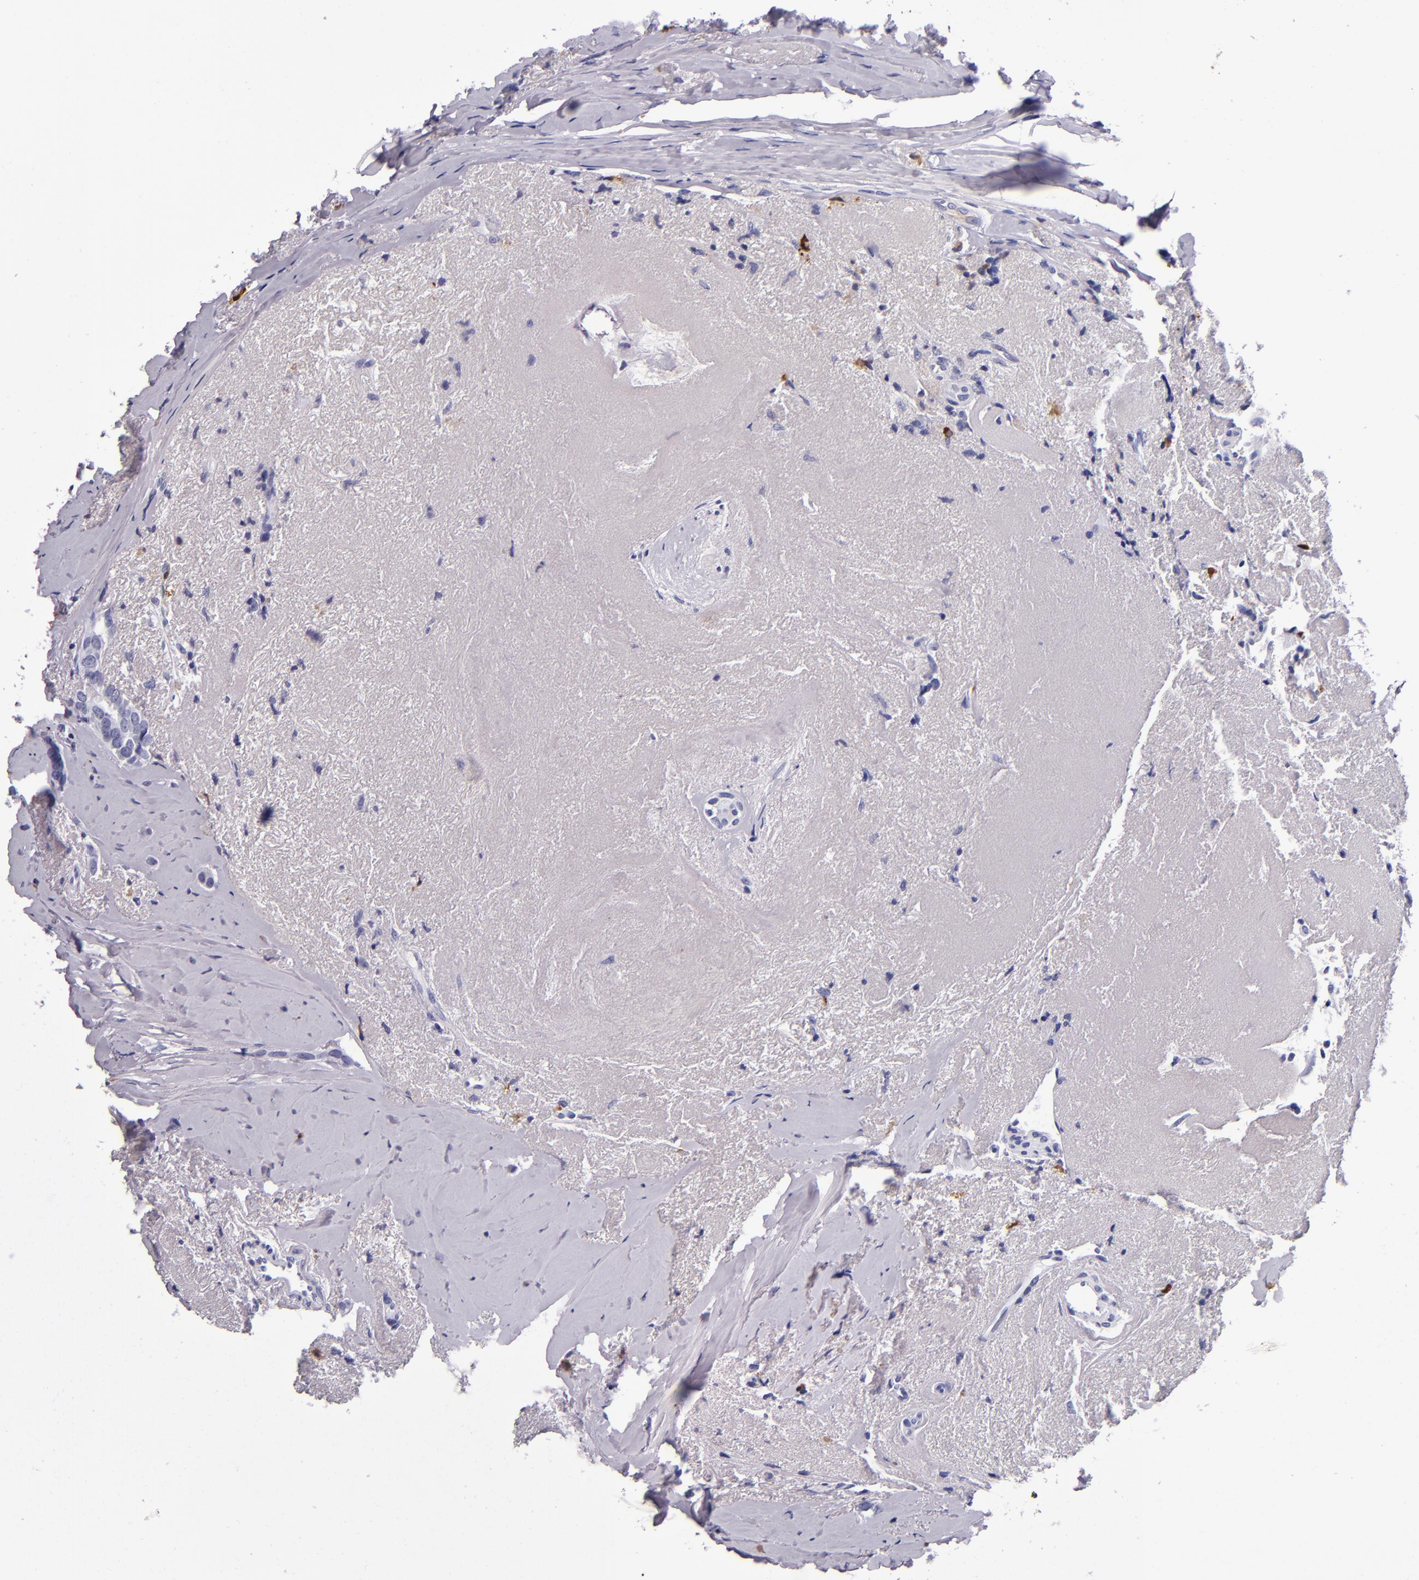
{"staining": {"intensity": "negative", "quantity": "none", "location": "none"}, "tissue": "breast cancer", "cell_type": "Tumor cells", "image_type": "cancer", "snomed": [{"axis": "morphology", "description": "Duct carcinoma"}, {"axis": "topography", "description": "Breast"}], "caption": "Breast infiltrating ductal carcinoma was stained to show a protein in brown. There is no significant expression in tumor cells.", "gene": "S100A8", "patient": {"sex": "female", "age": 54}}